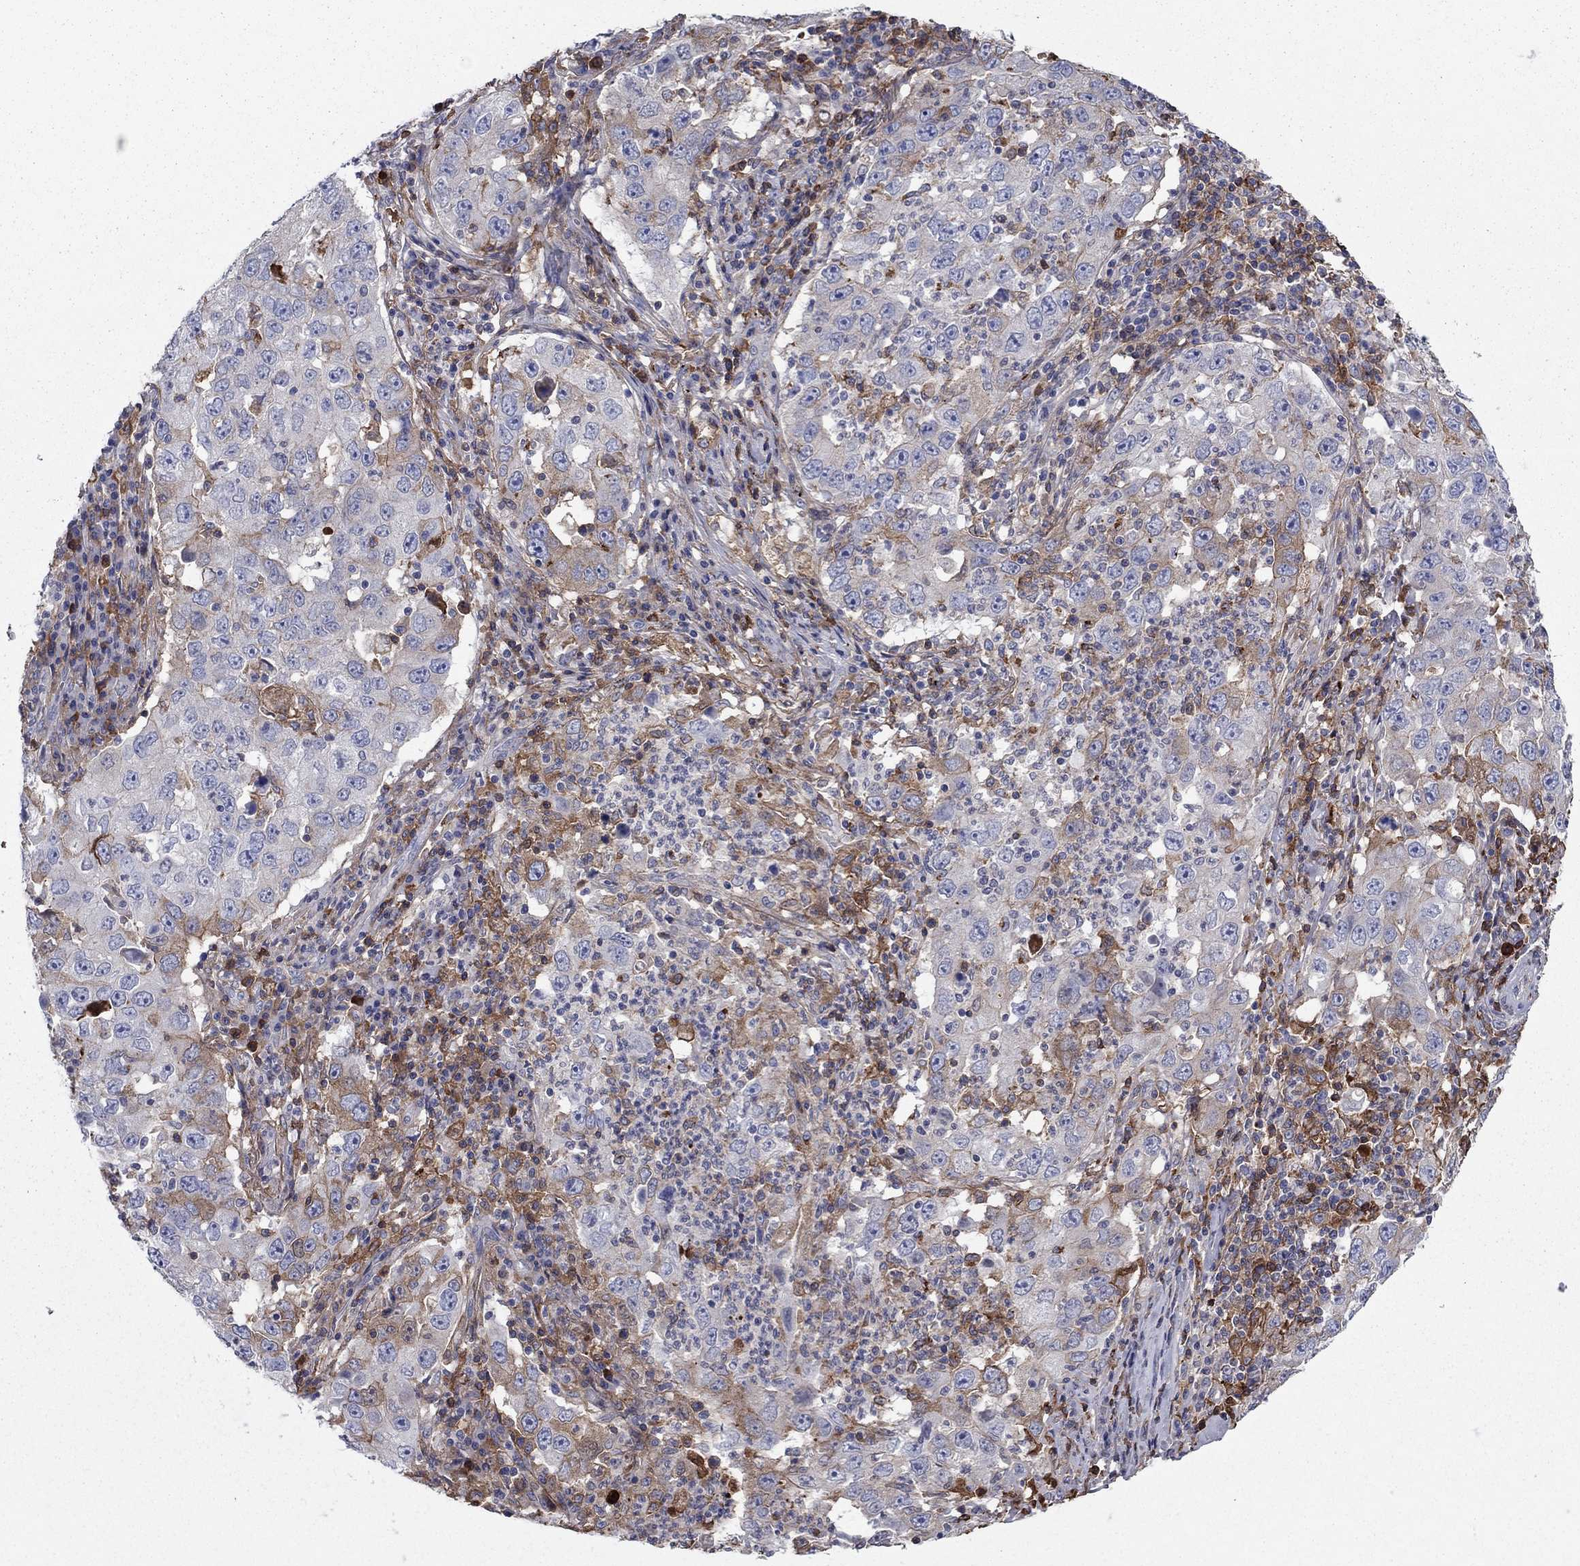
{"staining": {"intensity": "moderate", "quantity": "<25%", "location": "cytoplasmic/membranous"}, "tissue": "lung cancer", "cell_type": "Tumor cells", "image_type": "cancer", "snomed": [{"axis": "morphology", "description": "Adenocarcinoma, NOS"}, {"axis": "topography", "description": "Lung"}], "caption": "A brown stain highlights moderate cytoplasmic/membranous staining of a protein in human lung cancer tumor cells.", "gene": "HPX", "patient": {"sex": "male", "age": 73}}